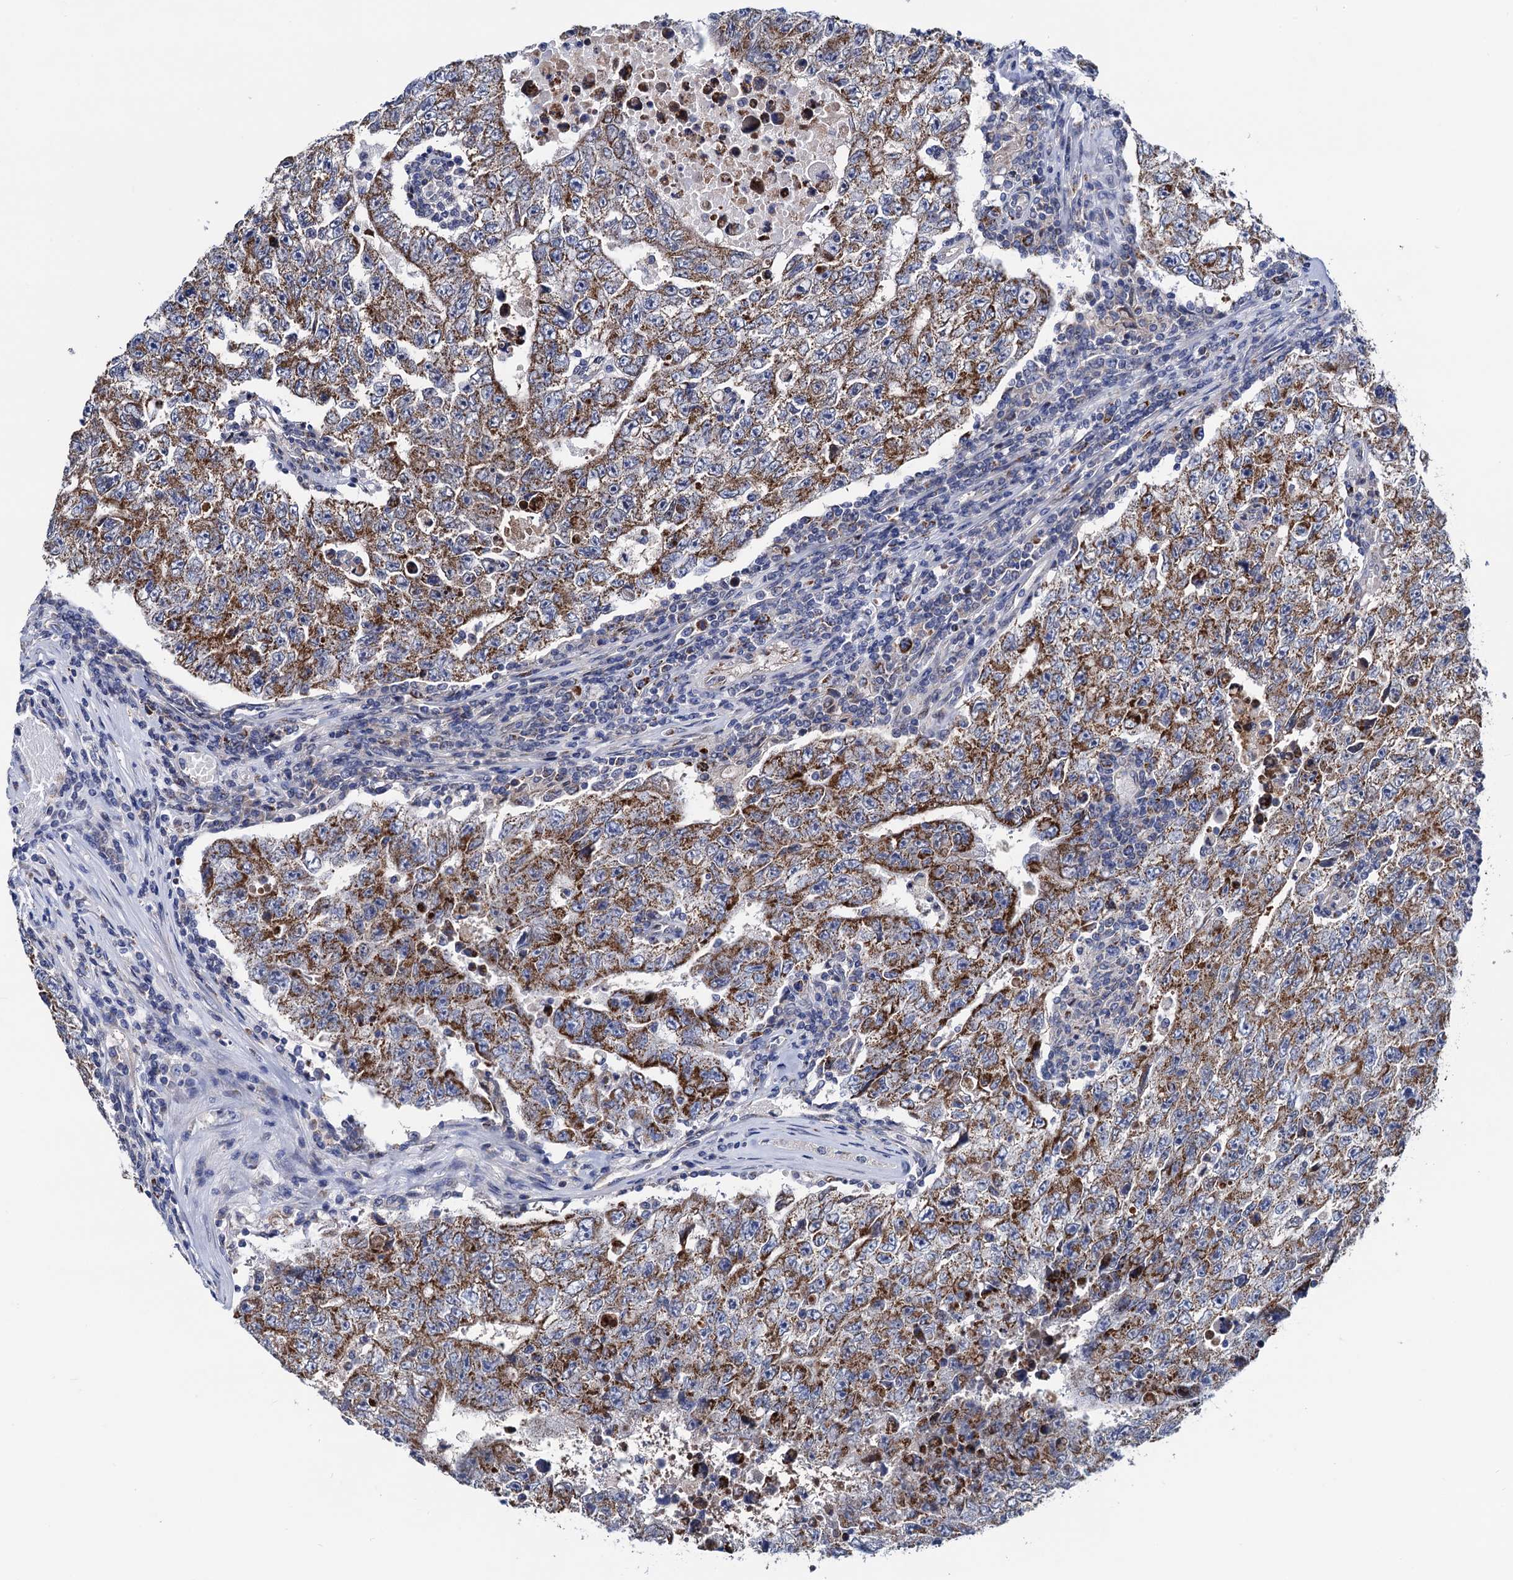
{"staining": {"intensity": "moderate", "quantity": ">75%", "location": "cytoplasmic/membranous"}, "tissue": "testis cancer", "cell_type": "Tumor cells", "image_type": "cancer", "snomed": [{"axis": "morphology", "description": "Carcinoma, Embryonal, NOS"}, {"axis": "topography", "description": "Testis"}], "caption": "Immunohistochemistry staining of testis cancer (embryonal carcinoma), which demonstrates medium levels of moderate cytoplasmic/membranous staining in approximately >75% of tumor cells indicating moderate cytoplasmic/membranous protein positivity. The staining was performed using DAB (brown) for protein detection and nuclei were counterstained in hematoxylin (blue).", "gene": "PTCD3", "patient": {"sex": "male", "age": 17}}